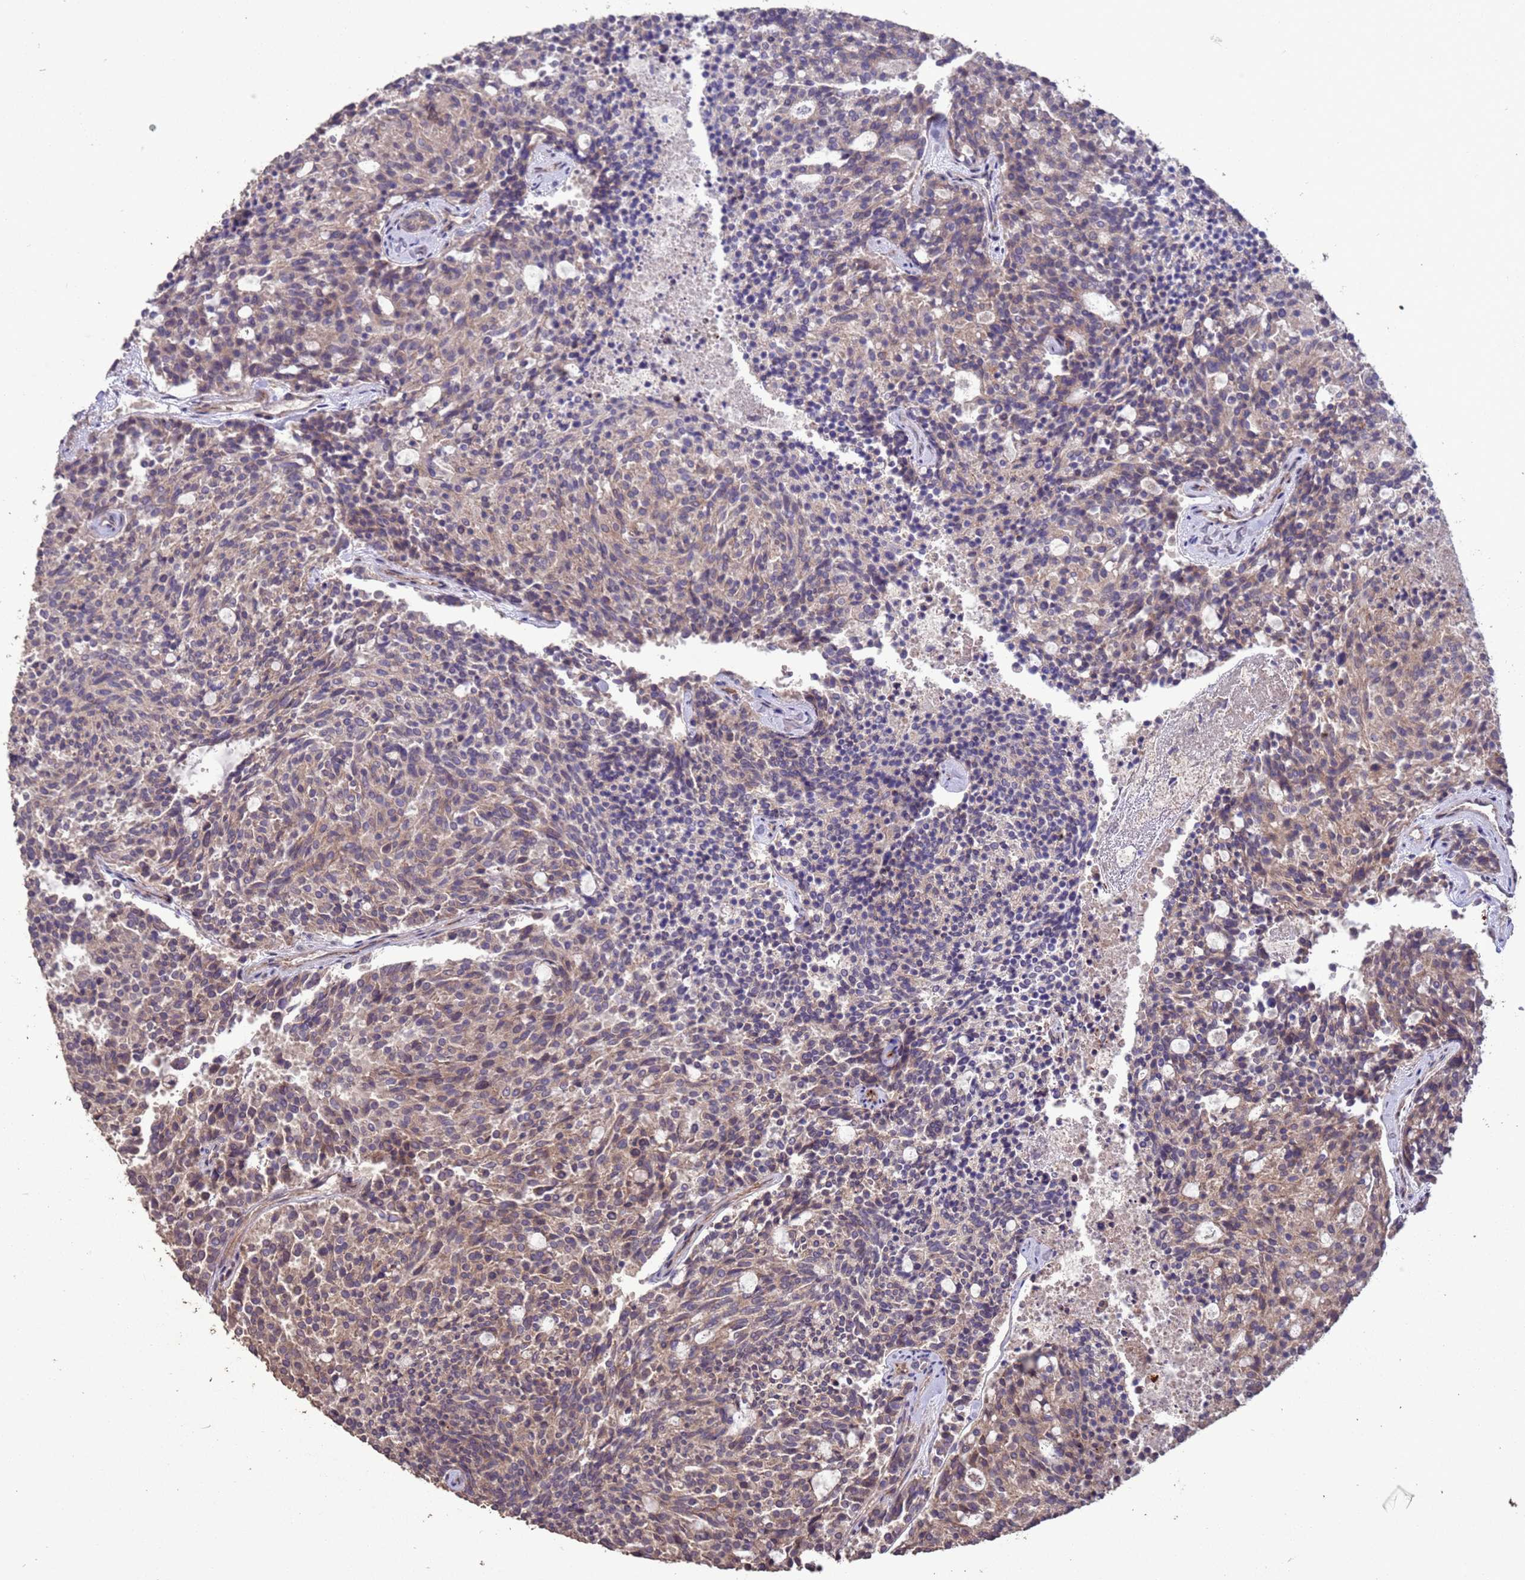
{"staining": {"intensity": "weak", "quantity": "25%-75%", "location": "cytoplasmic/membranous"}, "tissue": "carcinoid", "cell_type": "Tumor cells", "image_type": "cancer", "snomed": [{"axis": "morphology", "description": "Carcinoid, malignant, NOS"}, {"axis": "topography", "description": "Pancreas"}], "caption": "DAB (3,3'-diaminobenzidine) immunohistochemical staining of carcinoid displays weak cytoplasmic/membranous protein expression in approximately 25%-75% of tumor cells.", "gene": "SLC9B2", "patient": {"sex": "female", "age": 54}}